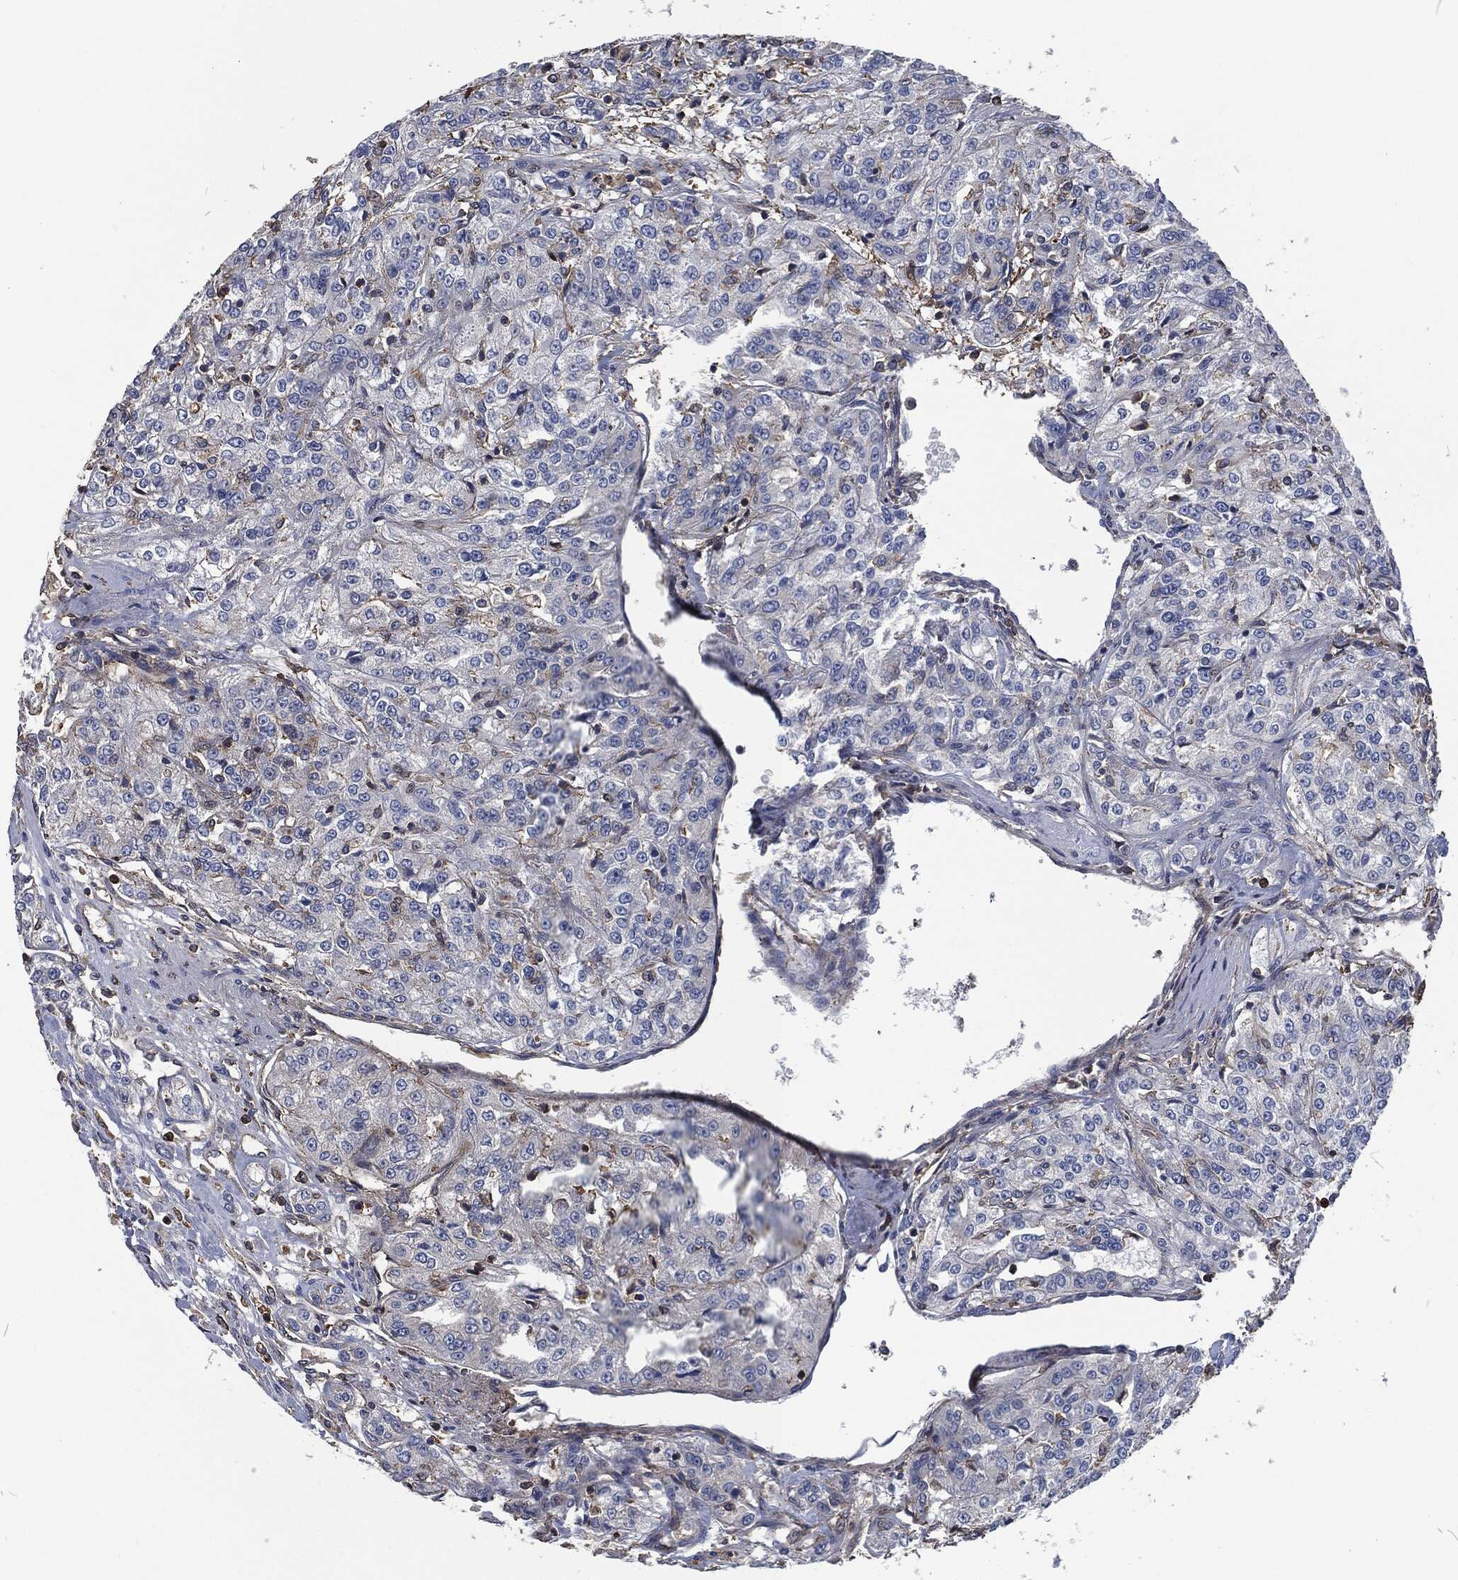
{"staining": {"intensity": "negative", "quantity": "none", "location": "none"}, "tissue": "renal cancer", "cell_type": "Tumor cells", "image_type": "cancer", "snomed": [{"axis": "morphology", "description": "Adenocarcinoma, NOS"}, {"axis": "topography", "description": "Kidney"}], "caption": "Tumor cells are negative for brown protein staining in renal adenocarcinoma.", "gene": "LGALS9", "patient": {"sex": "female", "age": 63}}